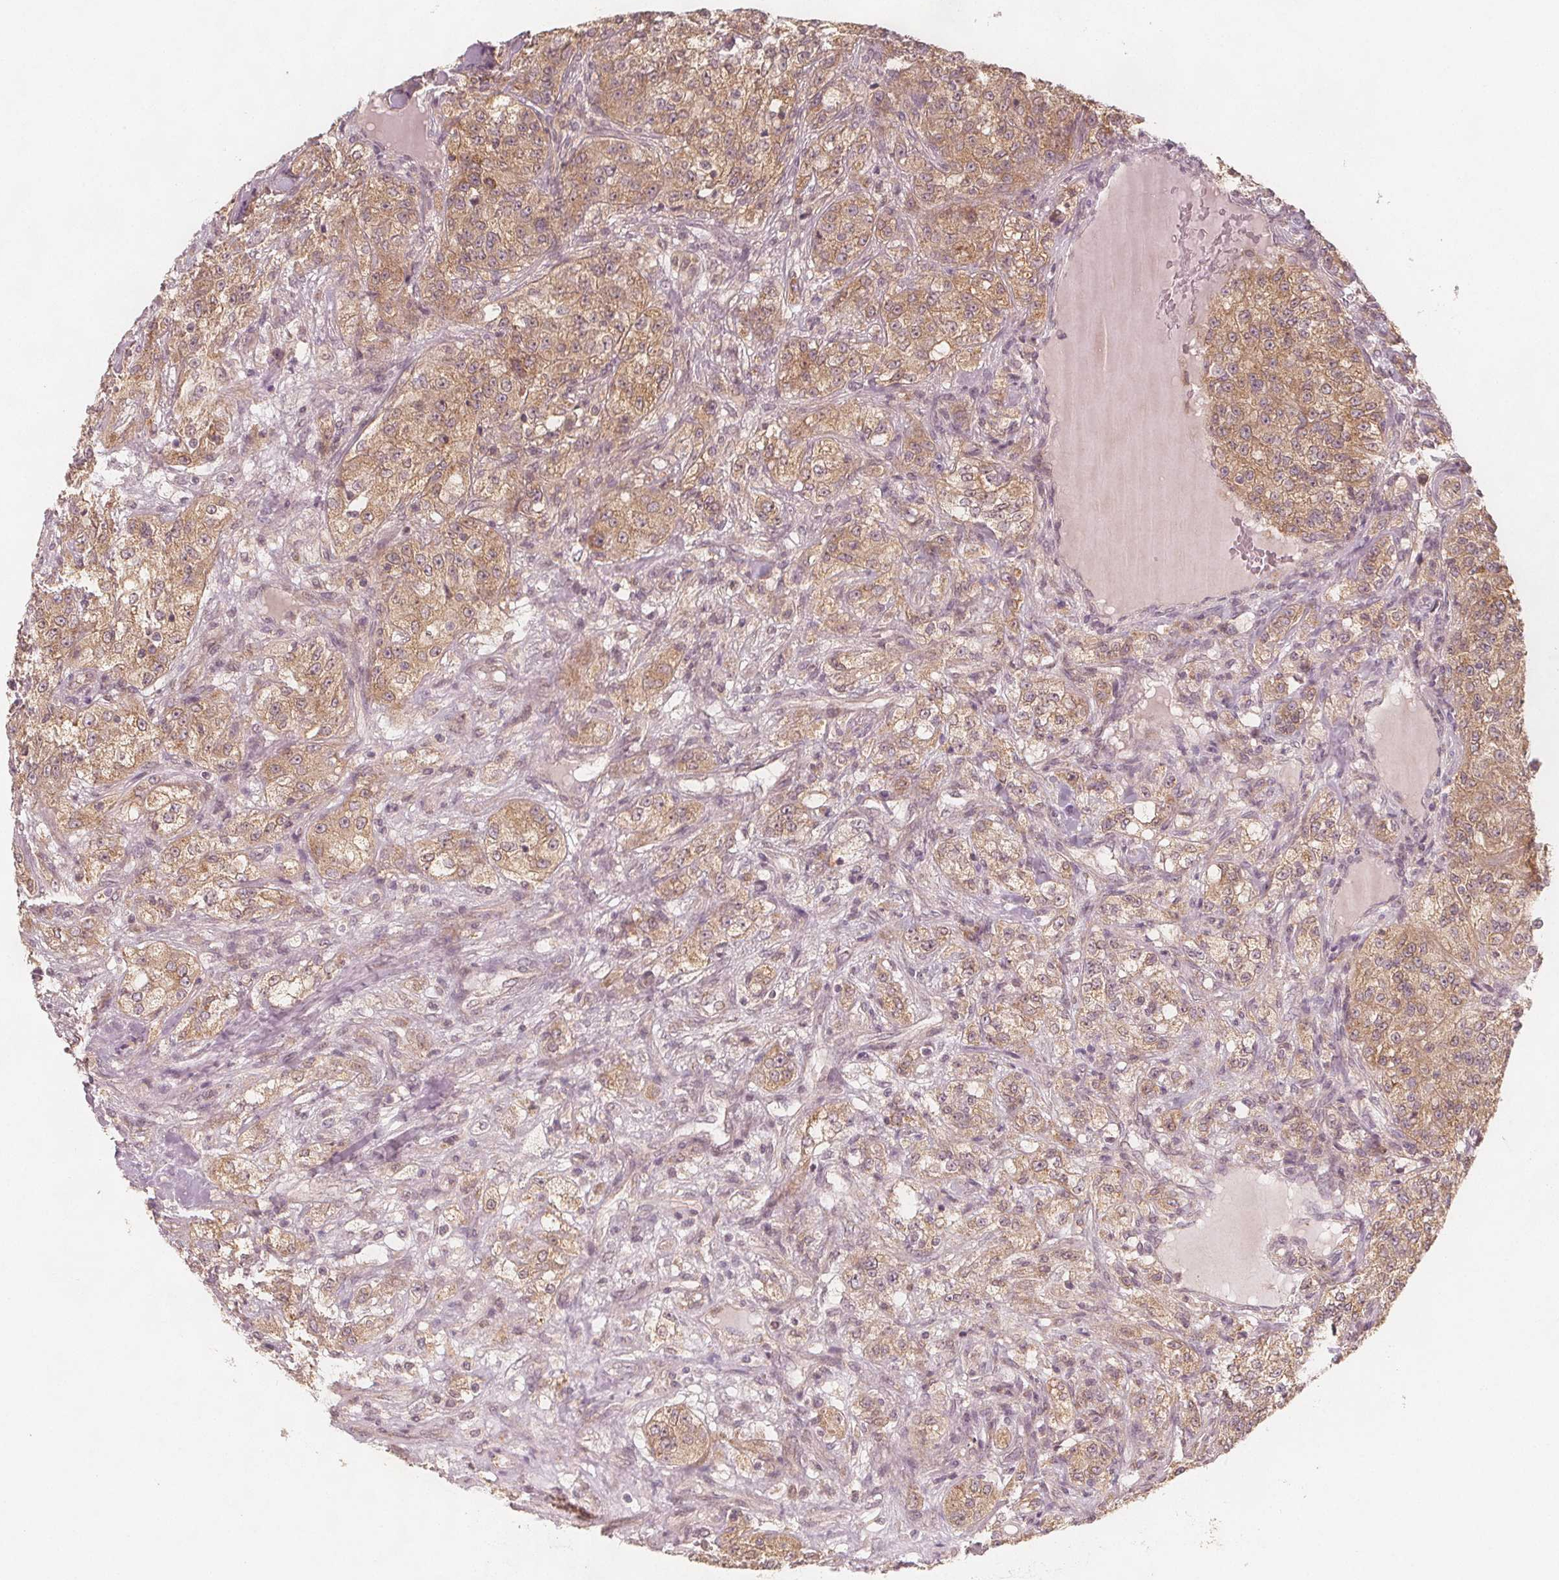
{"staining": {"intensity": "moderate", "quantity": ">75%", "location": "cytoplasmic/membranous"}, "tissue": "renal cancer", "cell_type": "Tumor cells", "image_type": "cancer", "snomed": [{"axis": "morphology", "description": "Adenocarcinoma, NOS"}, {"axis": "topography", "description": "Kidney"}], "caption": "High-power microscopy captured an IHC image of renal cancer, revealing moderate cytoplasmic/membranous staining in about >75% of tumor cells. The protein of interest is shown in brown color, while the nuclei are stained blue.", "gene": "NCSTN", "patient": {"sex": "female", "age": 63}}